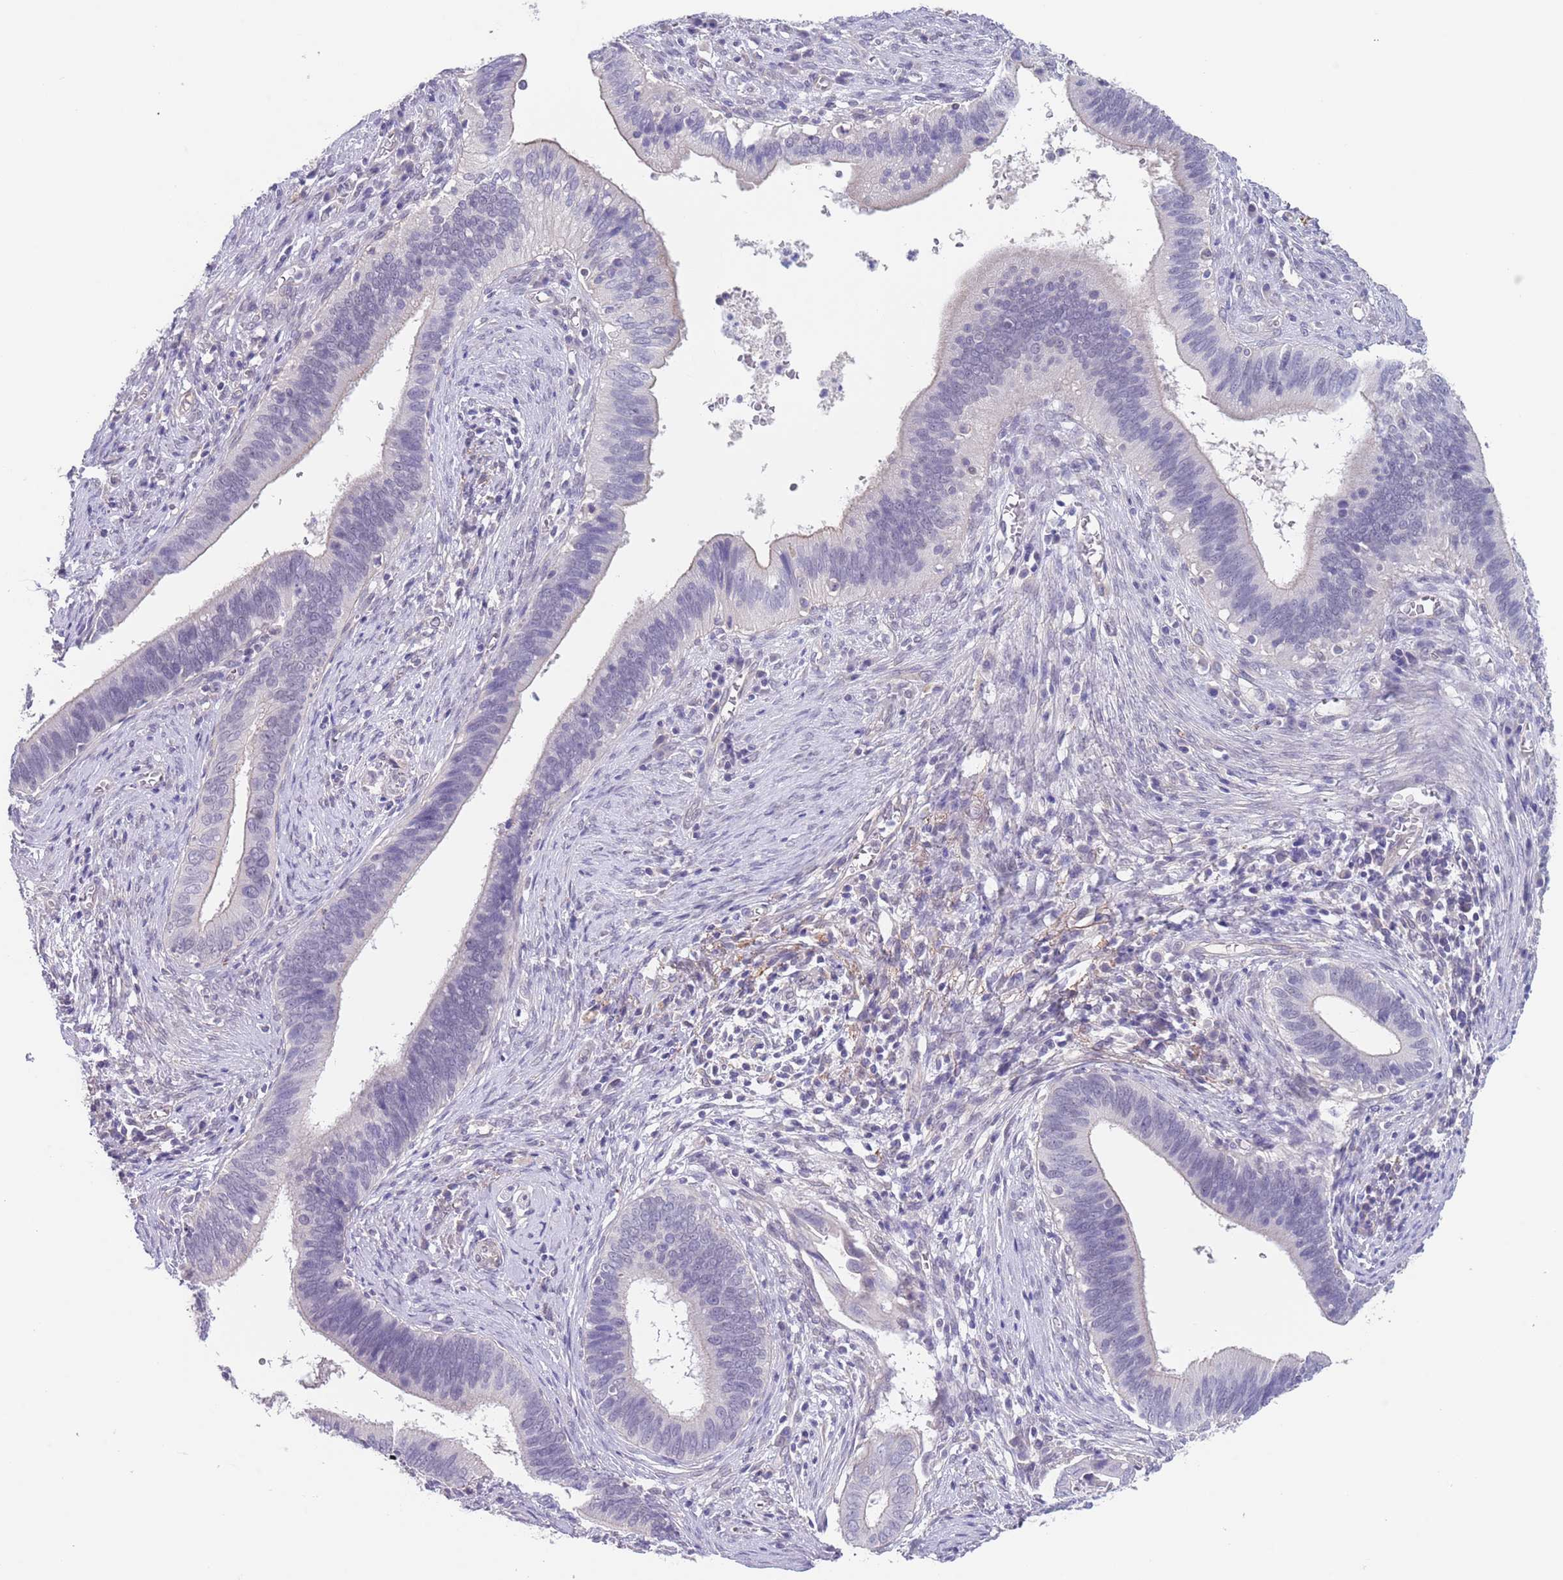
{"staining": {"intensity": "negative", "quantity": "none", "location": "none"}, "tissue": "cervical cancer", "cell_type": "Tumor cells", "image_type": "cancer", "snomed": [{"axis": "morphology", "description": "Adenocarcinoma, NOS"}, {"axis": "topography", "description": "Cervix"}], "caption": "DAB immunohistochemical staining of cervical adenocarcinoma displays no significant expression in tumor cells. (DAB immunohistochemistry visualized using brightfield microscopy, high magnification).", "gene": "RNF169", "patient": {"sex": "female", "age": 42}}